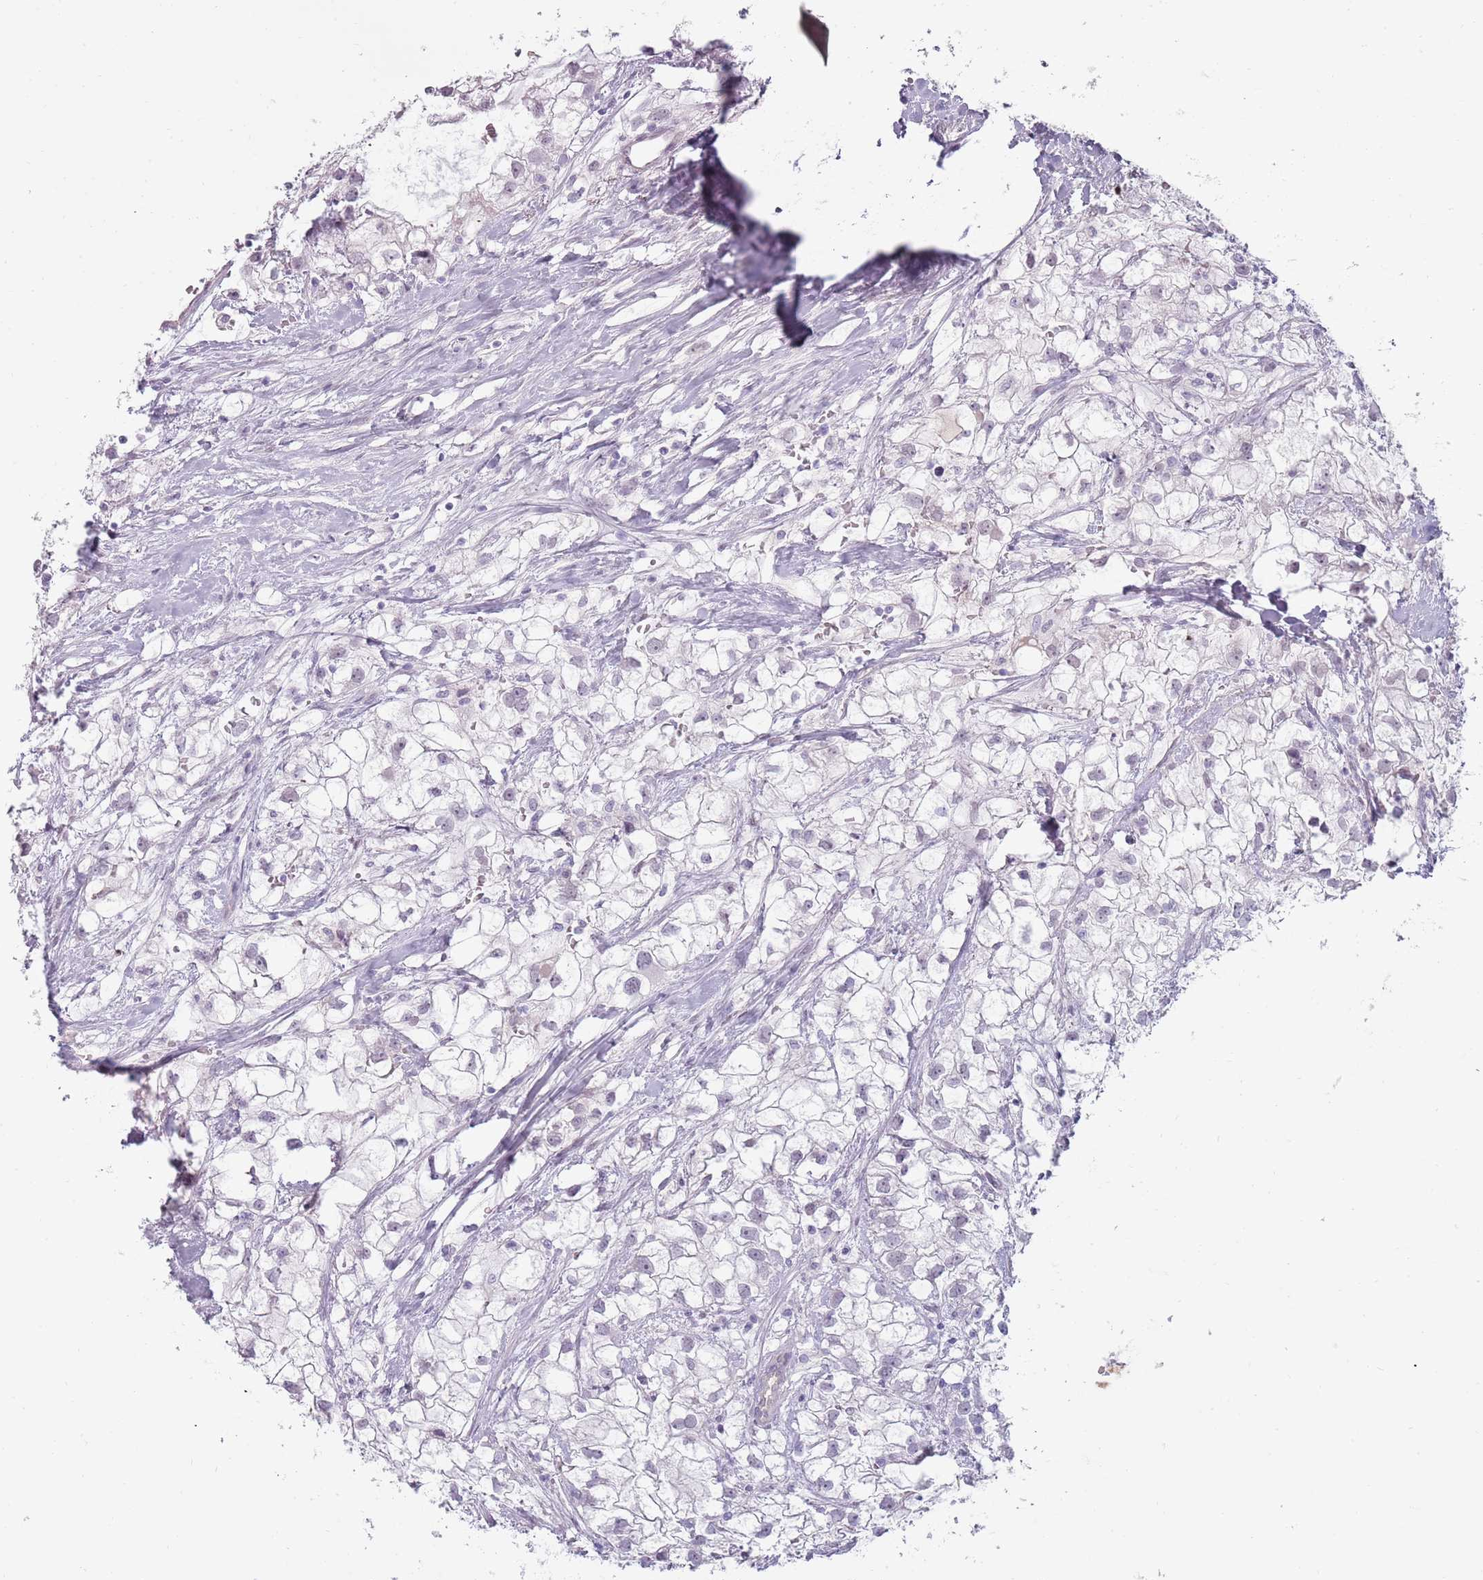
{"staining": {"intensity": "negative", "quantity": "none", "location": "none"}, "tissue": "renal cancer", "cell_type": "Tumor cells", "image_type": "cancer", "snomed": [{"axis": "morphology", "description": "Adenocarcinoma, NOS"}, {"axis": "topography", "description": "Kidney"}], "caption": "Tumor cells show no significant staining in renal cancer.", "gene": "RFX2", "patient": {"sex": "male", "age": 59}}